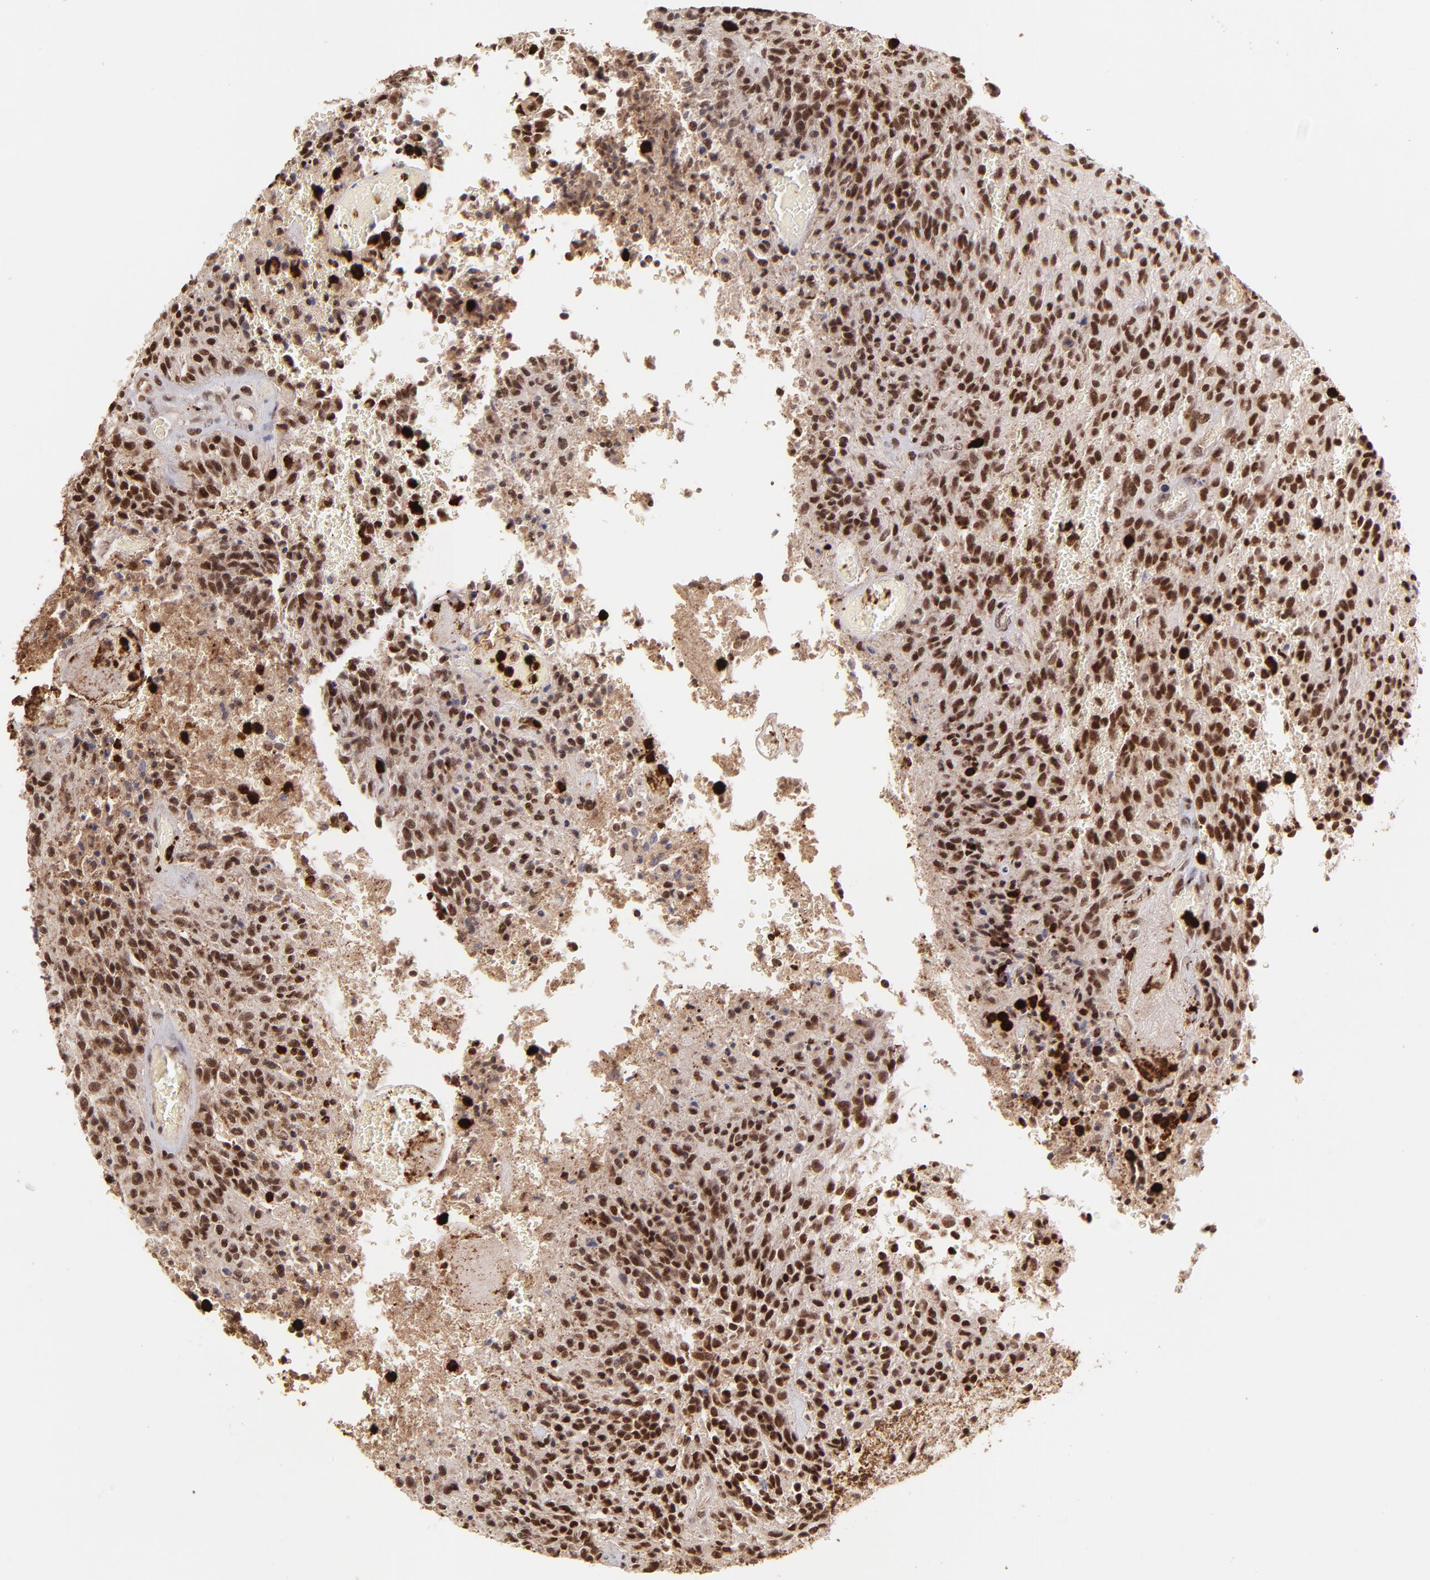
{"staining": {"intensity": "strong", "quantity": ">75%", "location": "cytoplasmic/membranous,nuclear"}, "tissue": "glioma", "cell_type": "Tumor cells", "image_type": "cancer", "snomed": [{"axis": "morphology", "description": "Normal tissue, NOS"}, {"axis": "morphology", "description": "Glioma, malignant, High grade"}, {"axis": "topography", "description": "Cerebral cortex"}], "caption": "High-magnification brightfield microscopy of glioma stained with DAB (brown) and counterstained with hematoxylin (blue). tumor cells exhibit strong cytoplasmic/membranous and nuclear expression is present in about>75% of cells.", "gene": "ZFX", "patient": {"sex": "male", "age": 56}}